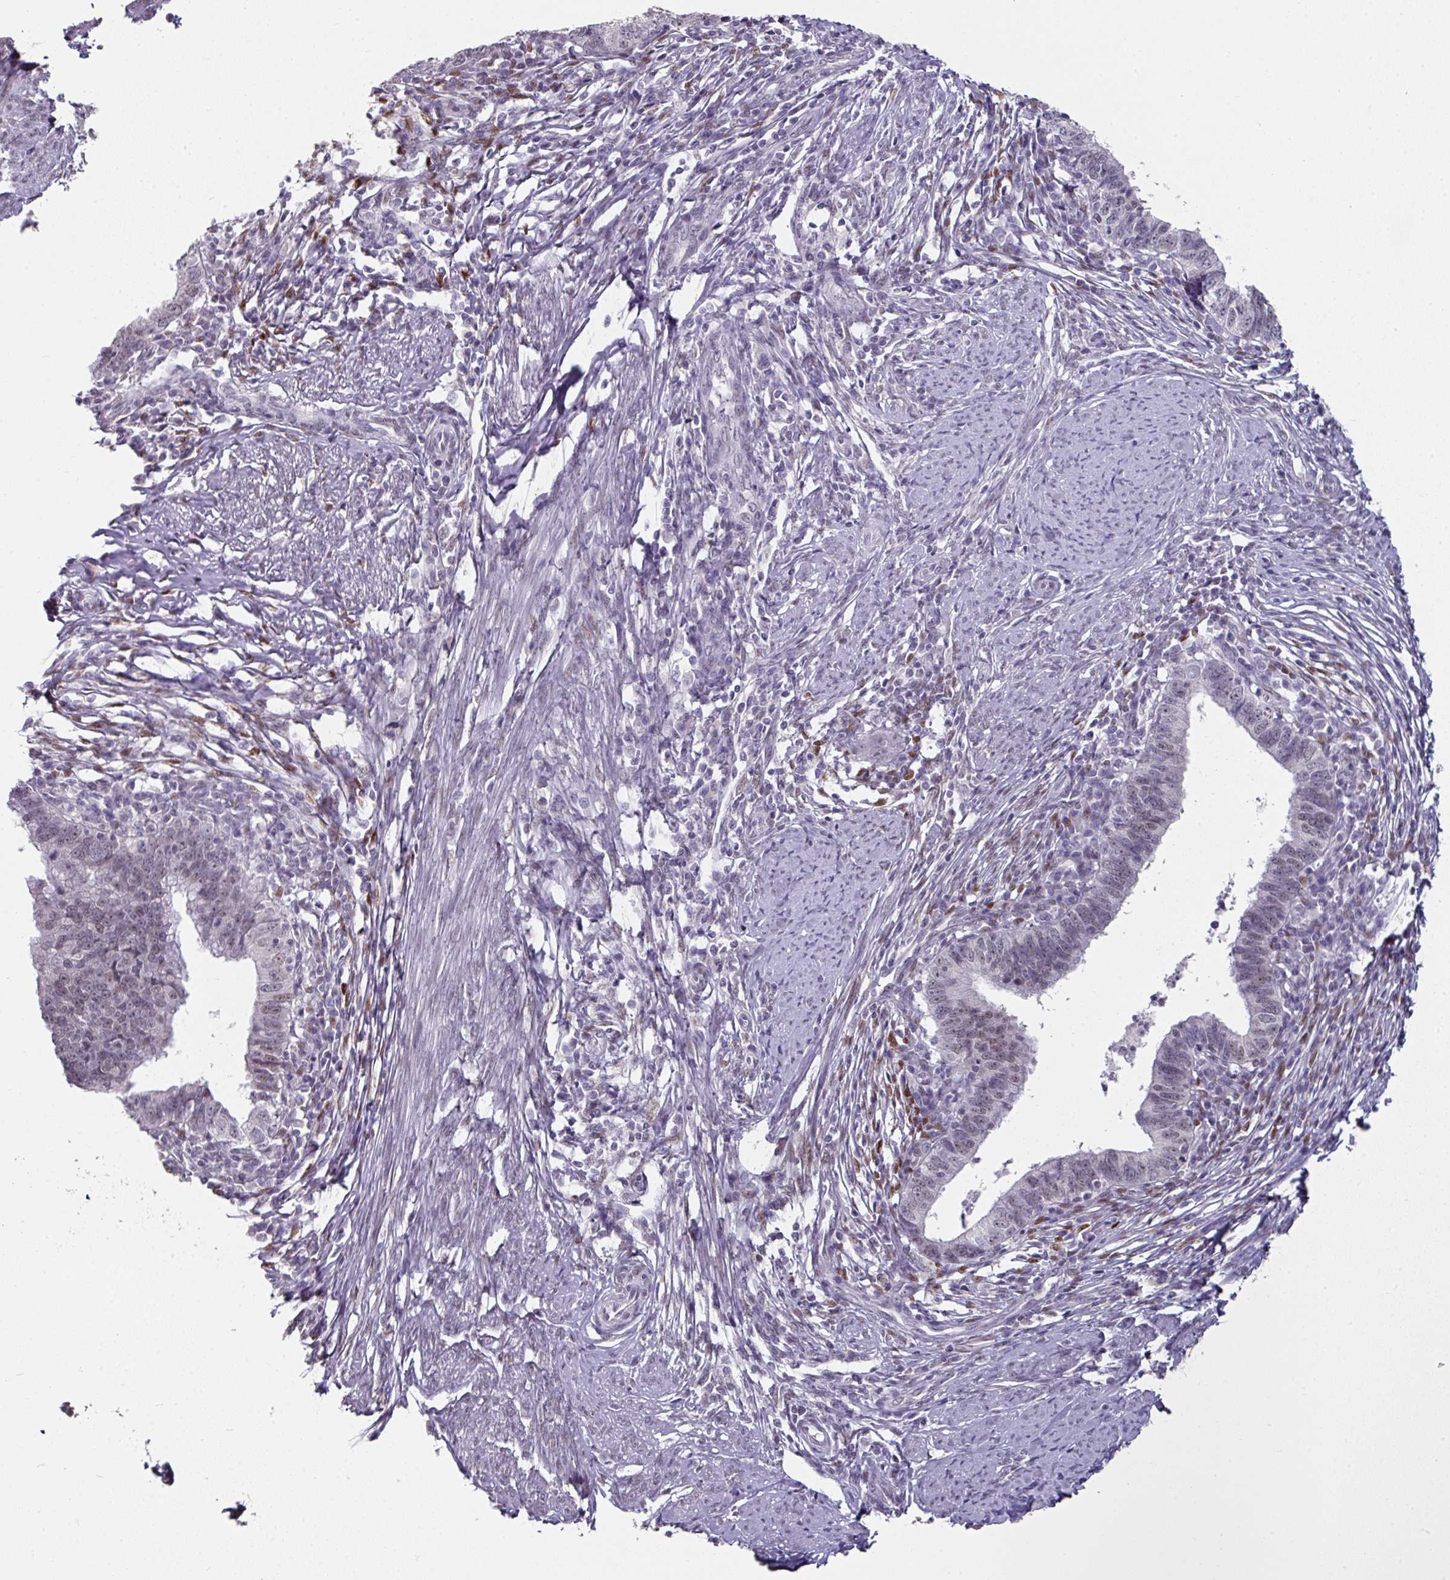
{"staining": {"intensity": "weak", "quantity": "25%-75%", "location": "nuclear"}, "tissue": "cervical cancer", "cell_type": "Tumor cells", "image_type": "cancer", "snomed": [{"axis": "morphology", "description": "Adenocarcinoma, NOS"}, {"axis": "topography", "description": "Cervix"}], "caption": "A photomicrograph of human adenocarcinoma (cervical) stained for a protein demonstrates weak nuclear brown staining in tumor cells. The protein is shown in brown color, while the nuclei are stained blue.", "gene": "ELK1", "patient": {"sex": "female", "age": 36}}